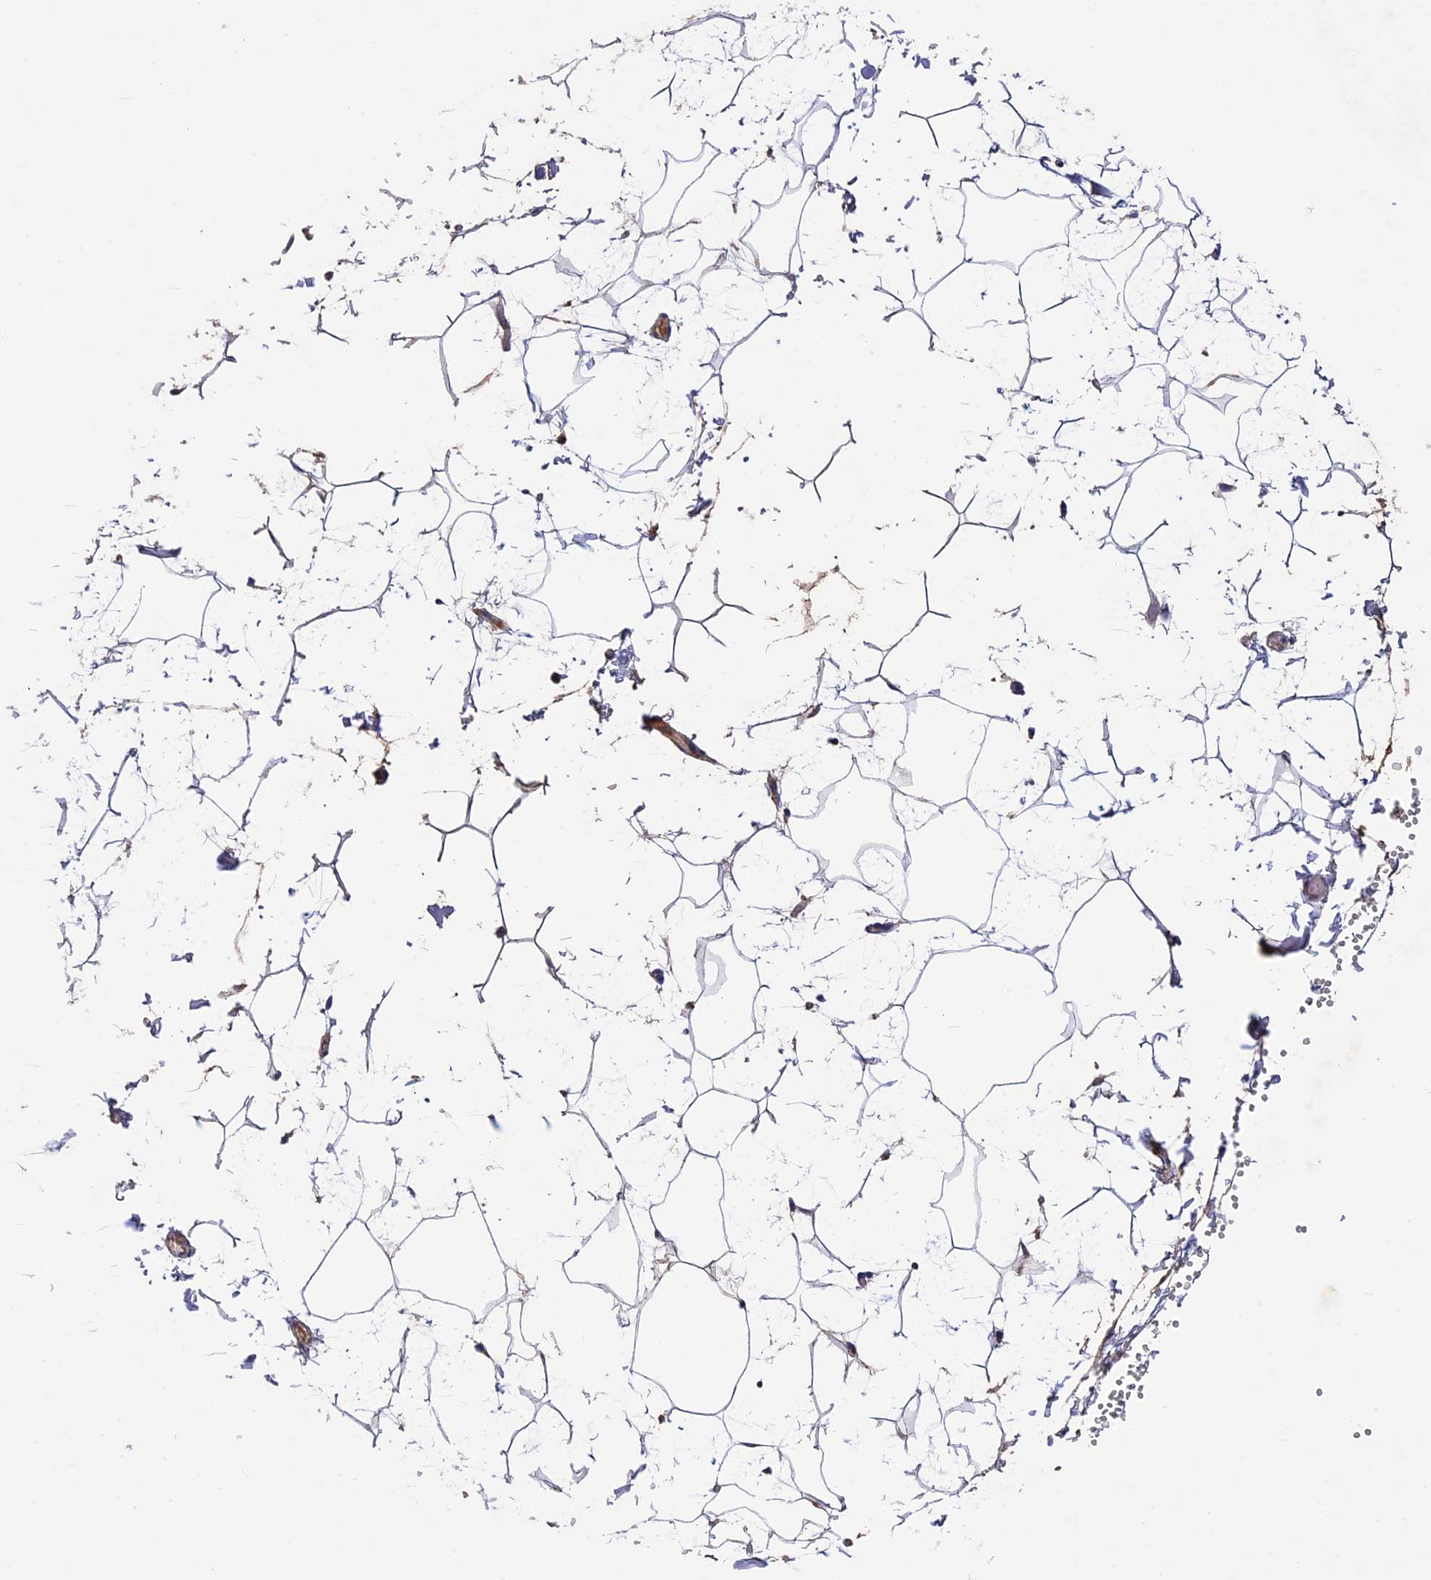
{"staining": {"intensity": "negative", "quantity": "none", "location": "none"}, "tissue": "adipose tissue", "cell_type": "Adipocytes", "image_type": "normal", "snomed": [{"axis": "morphology", "description": "Normal tissue, NOS"}, {"axis": "topography", "description": "Gallbladder"}, {"axis": "topography", "description": "Peripheral nerve tissue"}], "caption": "An immunohistochemistry histopathology image of normal adipose tissue is shown. There is no staining in adipocytes of adipose tissue.", "gene": "OCEL1", "patient": {"sex": "male", "age": 38}}